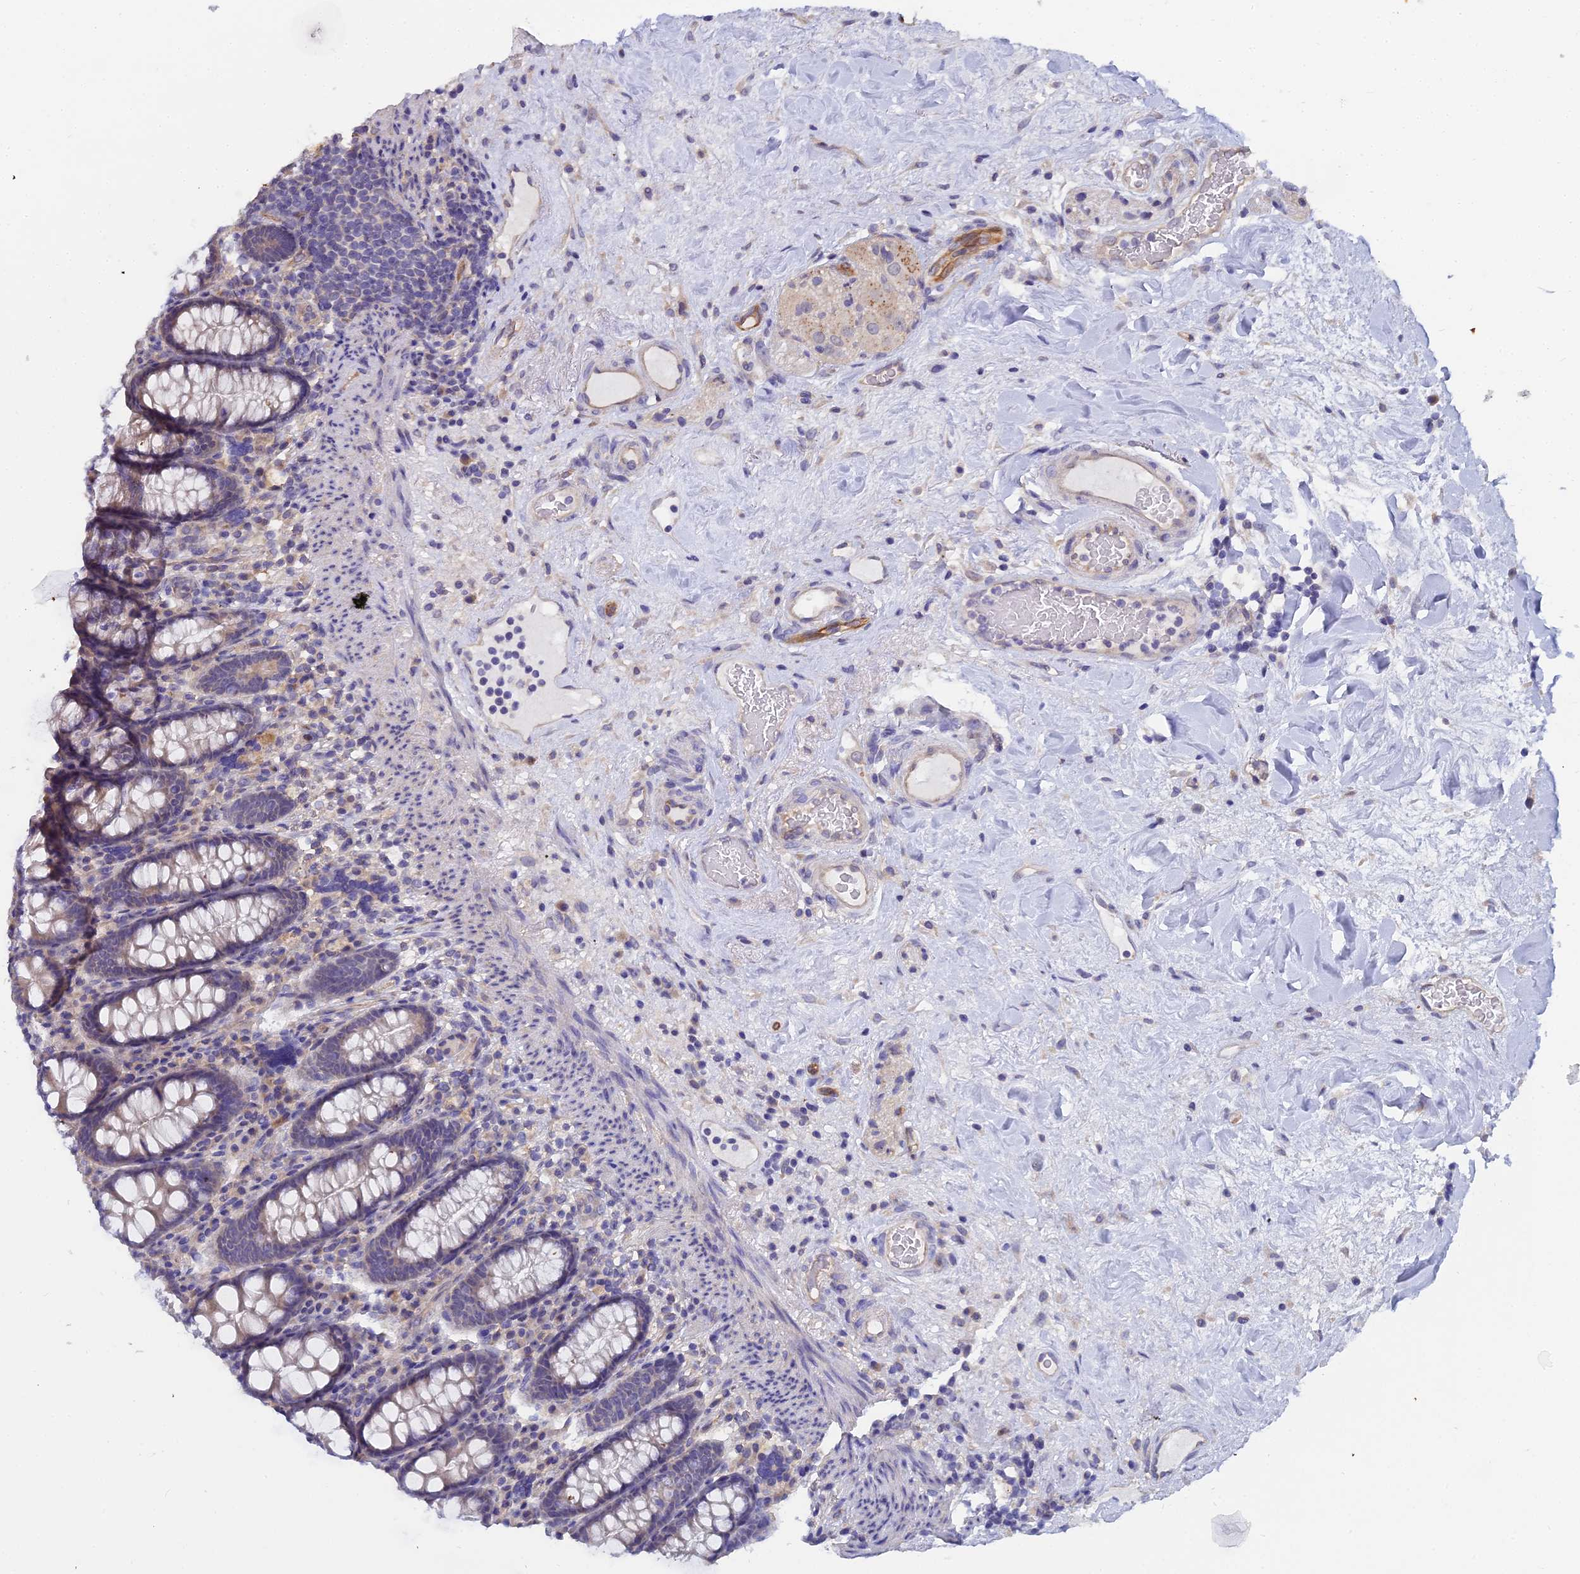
{"staining": {"intensity": "weak", "quantity": "<25%", "location": "cytoplasmic/membranous"}, "tissue": "colon", "cell_type": "Endothelial cells", "image_type": "normal", "snomed": [{"axis": "morphology", "description": "Normal tissue, NOS"}, {"axis": "topography", "description": "Colon"}], "caption": "Colon stained for a protein using IHC demonstrates no staining endothelial cells.", "gene": "RDX", "patient": {"sex": "female", "age": 79}}